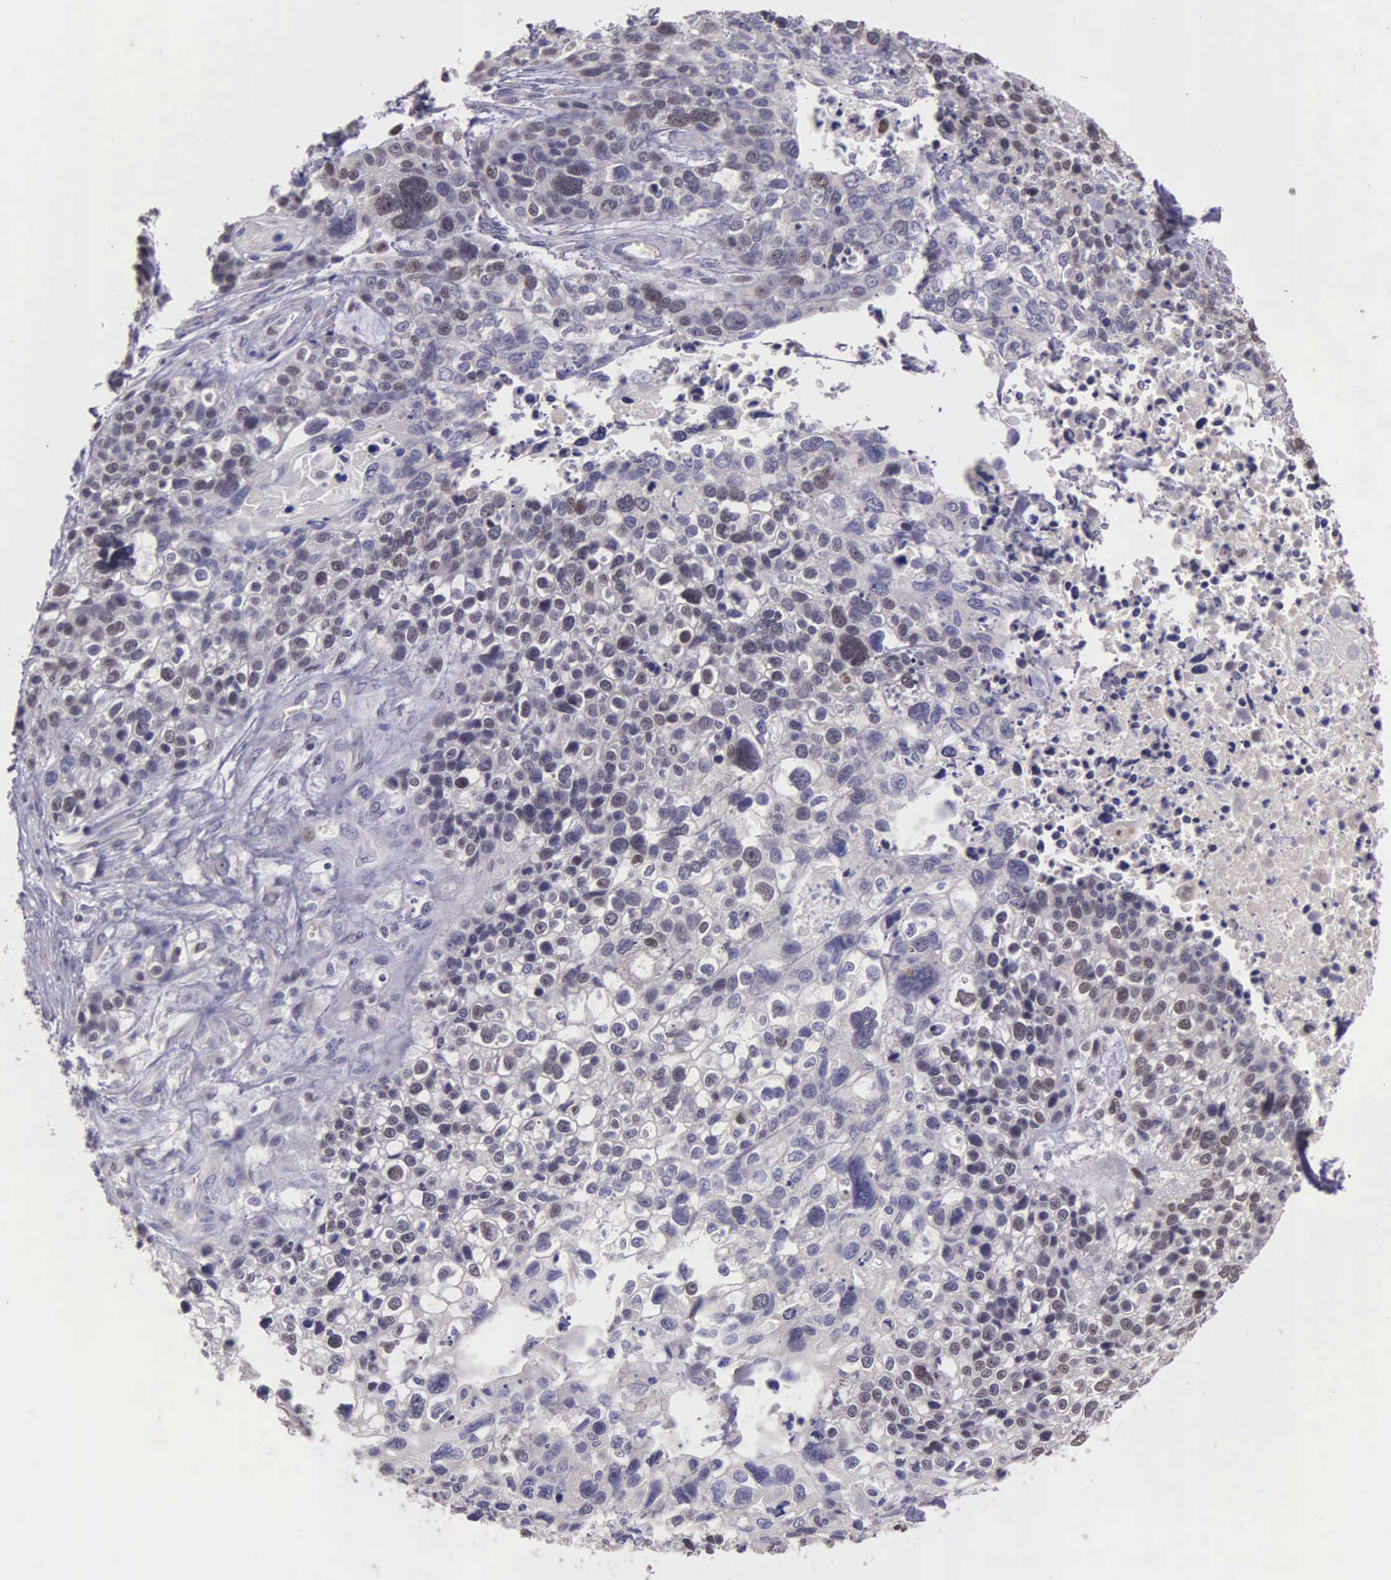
{"staining": {"intensity": "weak", "quantity": "<25%", "location": "nuclear"}, "tissue": "lung cancer", "cell_type": "Tumor cells", "image_type": "cancer", "snomed": [{"axis": "morphology", "description": "Squamous cell carcinoma, NOS"}, {"axis": "topography", "description": "Lymph node"}, {"axis": "topography", "description": "Lung"}], "caption": "Tumor cells show no significant protein expression in lung cancer.", "gene": "MCM5", "patient": {"sex": "male", "age": 74}}